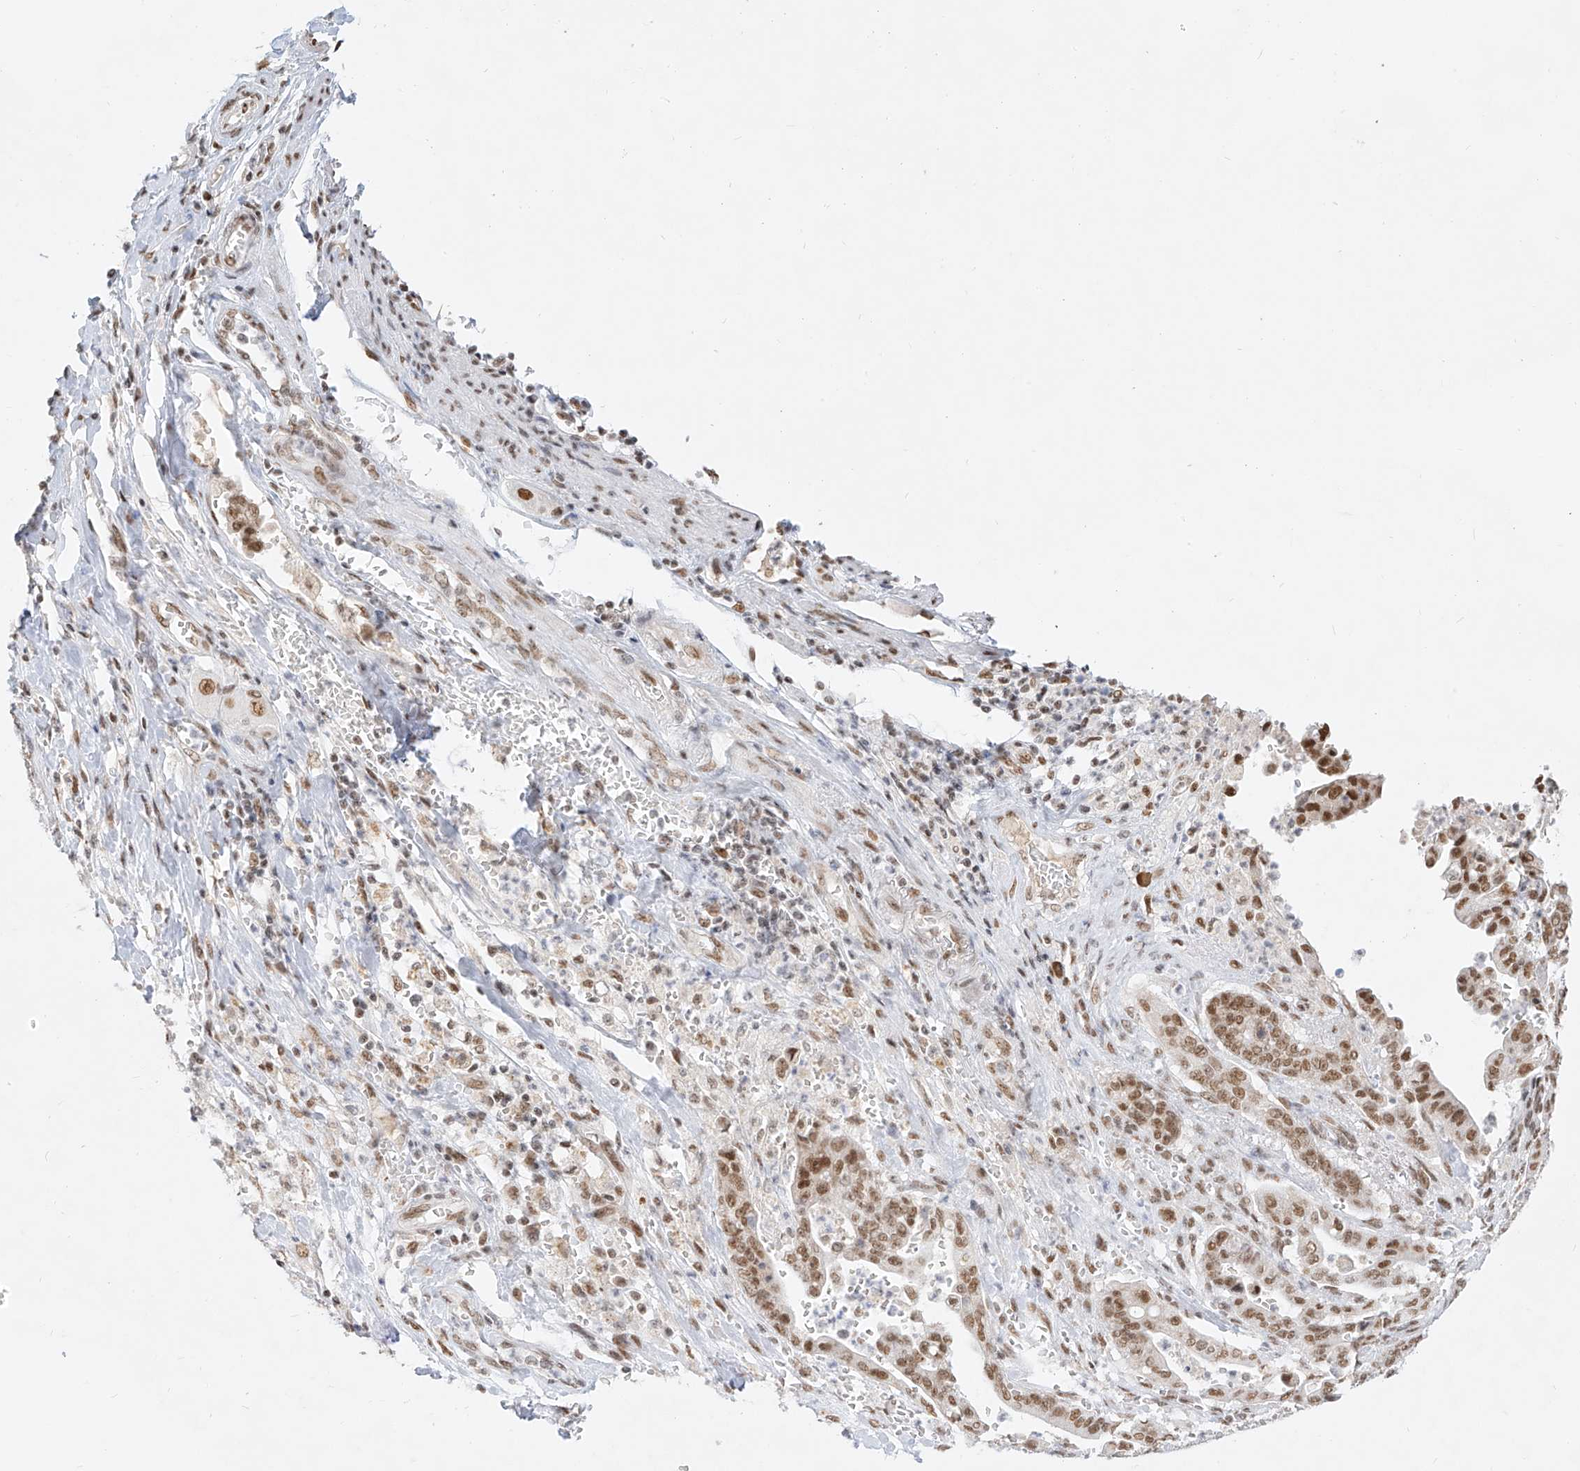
{"staining": {"intensity": "moderate", "quantity": ">75%", "location": "nuclear"}, "tissue": "pancreatic cancer", "cell_type": "Tumor cells", "image_type": "cancer", "snomed": [{"axis": "morphology", "description": "Adenocarcinoma, NOS"}, {"axis": "topography", "description": "Pancreas"}], "caption": "IHC micrograph of human adenocarcinoma (pancreatic) stained for a protein (brown), which reveals medium levels of moderate nuclear staining in approximately >75% of tumor cells.", "gene": "NHSL1", "patient": {"sex": "male", "age": 70}}